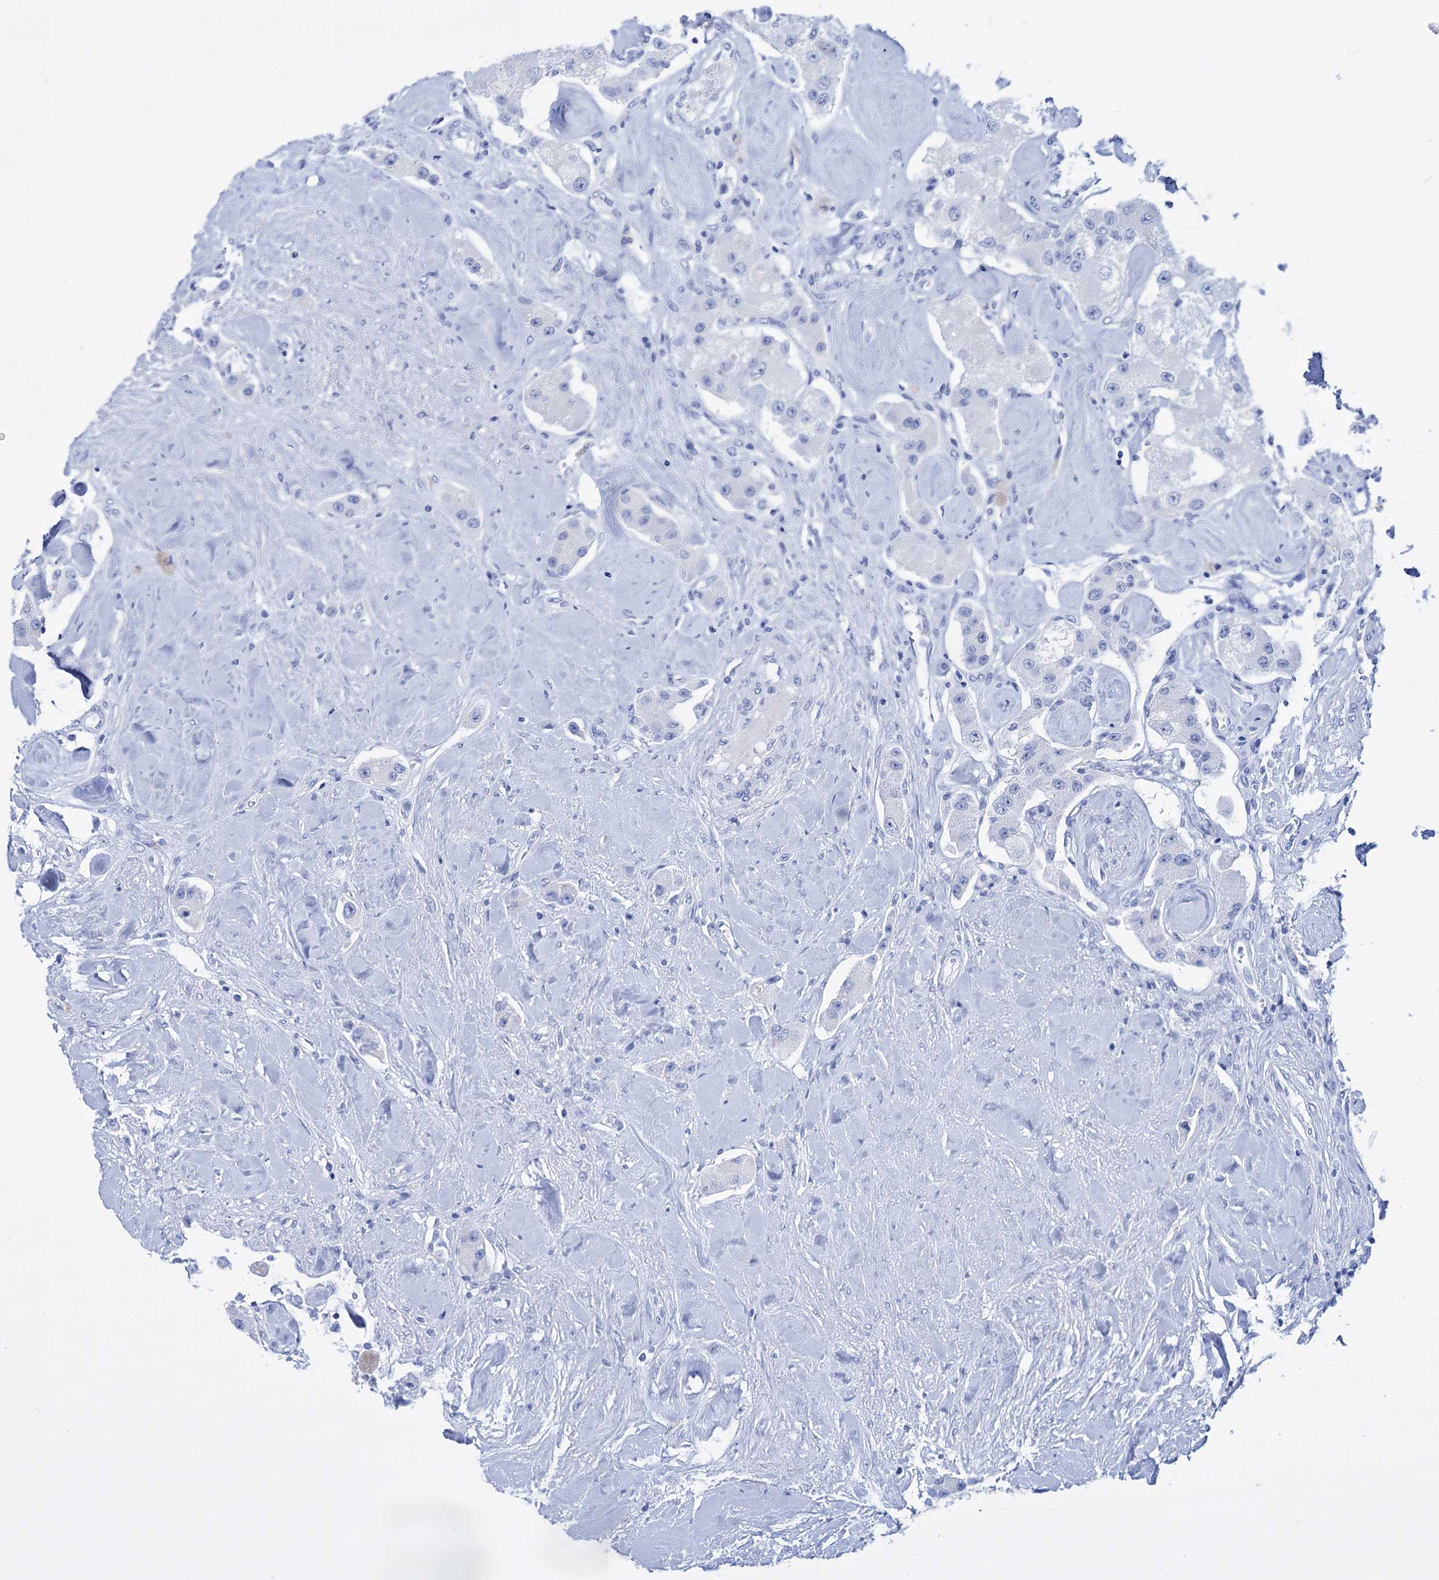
{"staining": {"intensity": "negative", "quantity": "none", "location": "none"}, "tissue": "carcinoid", "cell_type": "Tumor cells", "image_type": "cancer", "snomed": [{"axis": "morphology", "description": "Carcinoid, malignant, NOS"}, {"axis": "topography", "description": "Pancreas"}], "caption": "Immunohistochemistry (IHC) image of neoplastic tissue: malignant carcinoid stained with DAB displays no significant protein positivity in tumor cells.", "gene": "FBXW12", "patient": {"sex": "male", "age": 41}}